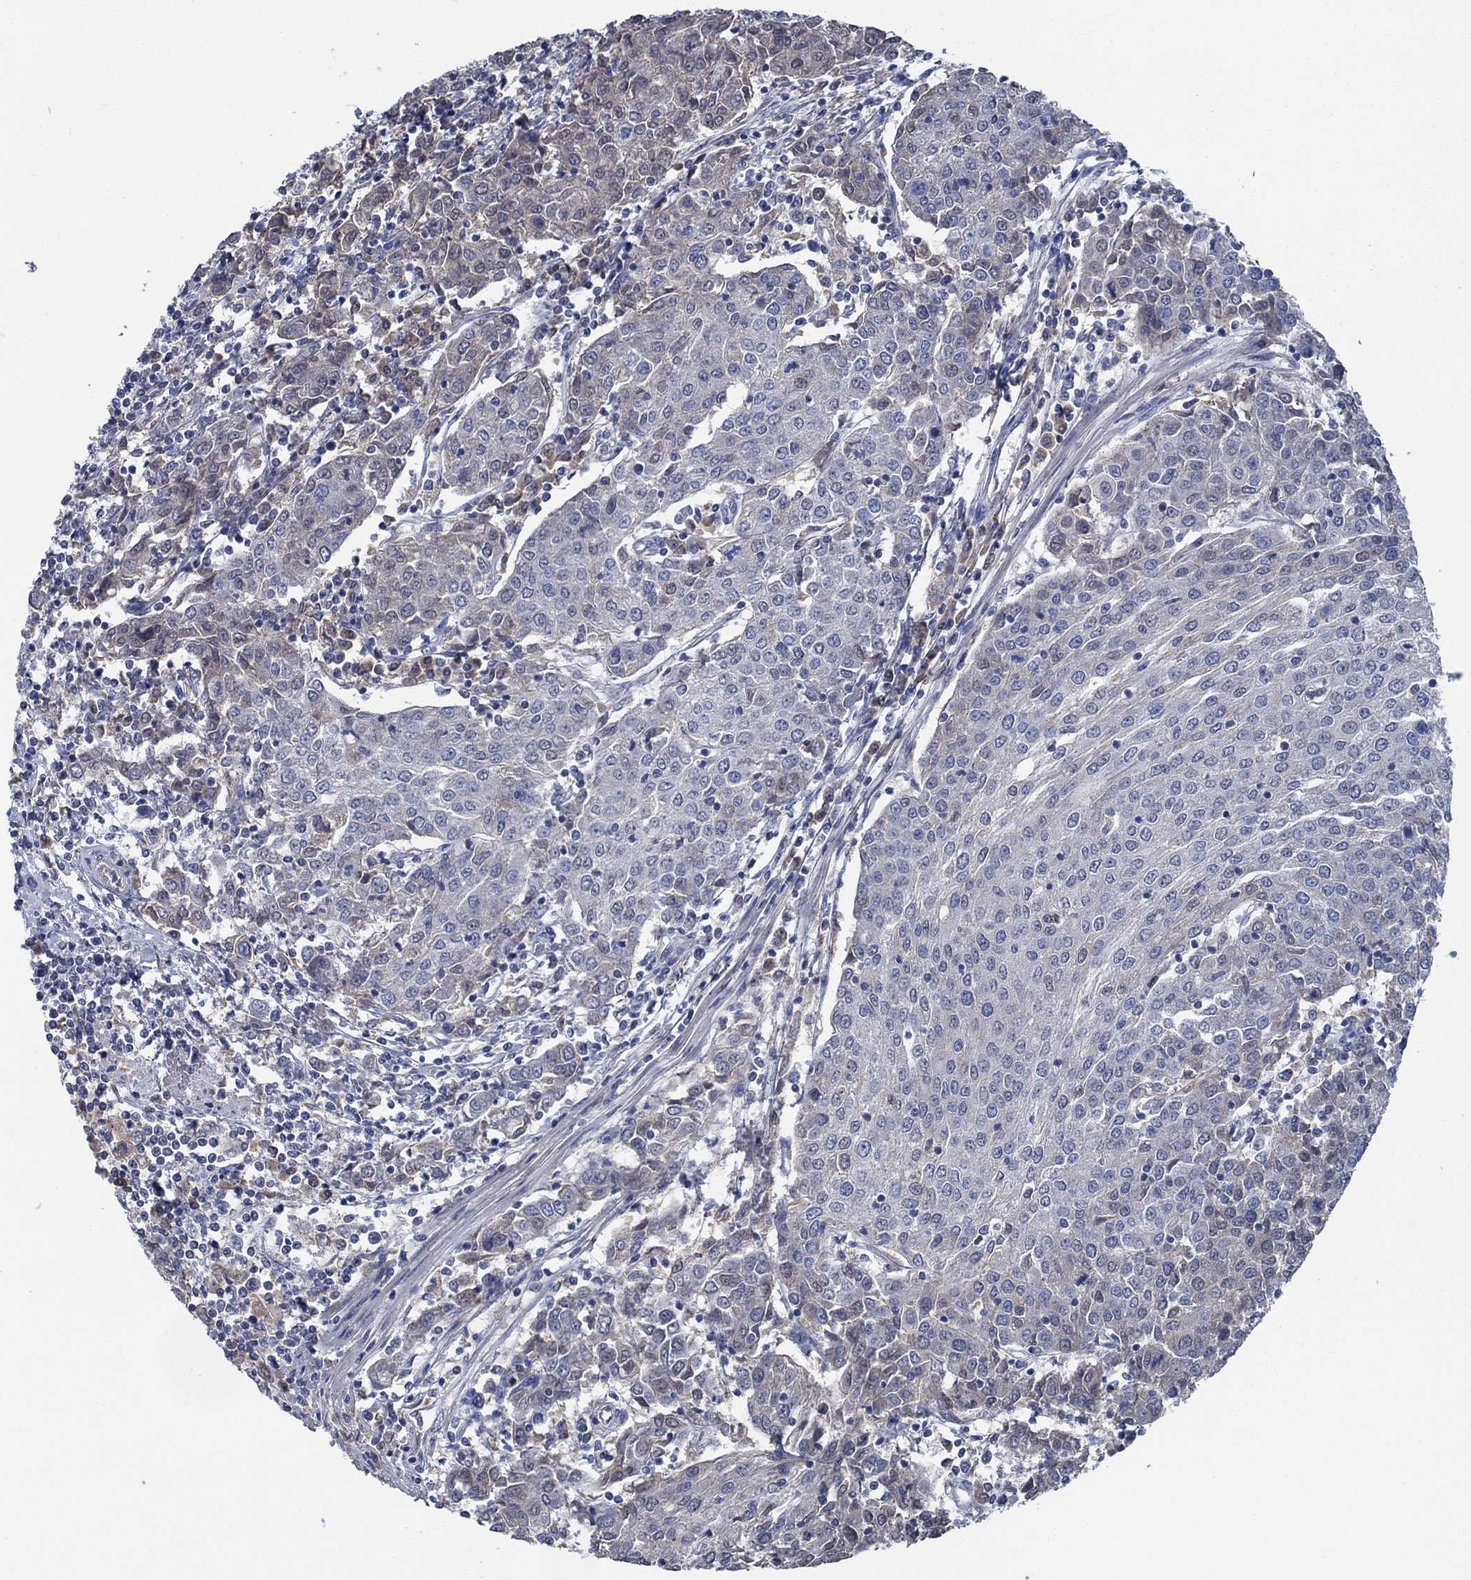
{"staining": {"intensity": "negative", "quantity": "none", "location": "none"}, "tissue": "urothelial cancer", "cell_type": "Tumor cells", "image_type": "cancer", "snomed": [{"axis": "morphology", "description": "Urothelial carcinoma, High grade"}, {"axis": "topography", "description": "Urinary bladder"}], "caption": "Human urothelial cancer stained for a protein using IHC shows no expression in tumor cells.", "gene": "OBSCN", "patient": {"sex": "female", "age": 85}}